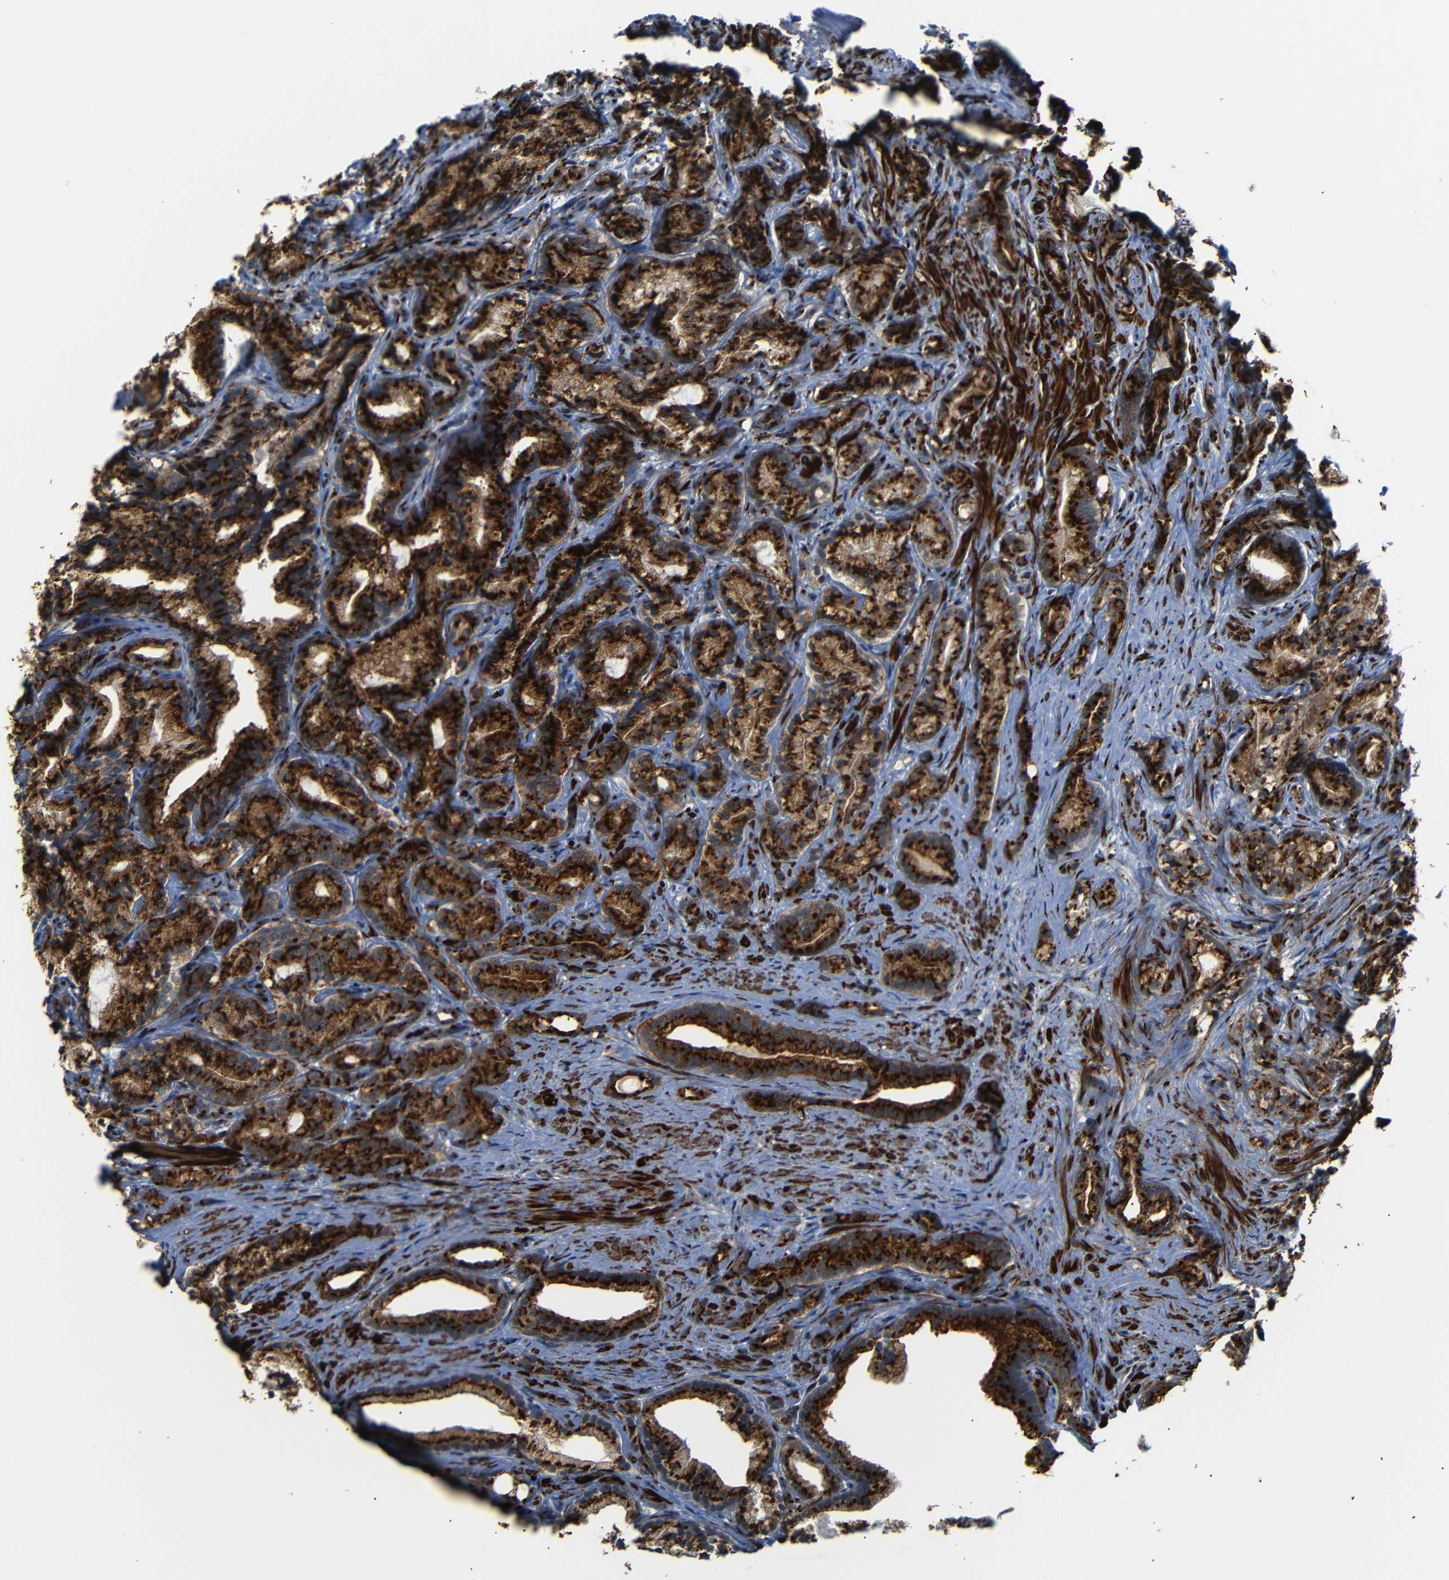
{"staining": {"intensity": "strong", "quantity": ">75%", "location": "cytoplasmic/membranous"}, "tissue": "prostate cancer", "cell_type": "Tumor cells", "image_type": "cancer", "snomed": [{"axis": "morphology", "description": "Adenocarcinoma, Low grade"}, {"axis": "topography", "description": "Prostate"}], "caption": "Protein staining of prostate cancer tissue shows strong cytoplasmic/membranous positivity in about >75% of tumor cells.", "gene": "TGOLN2", "patient": {"sex": "male", "age": 89}}